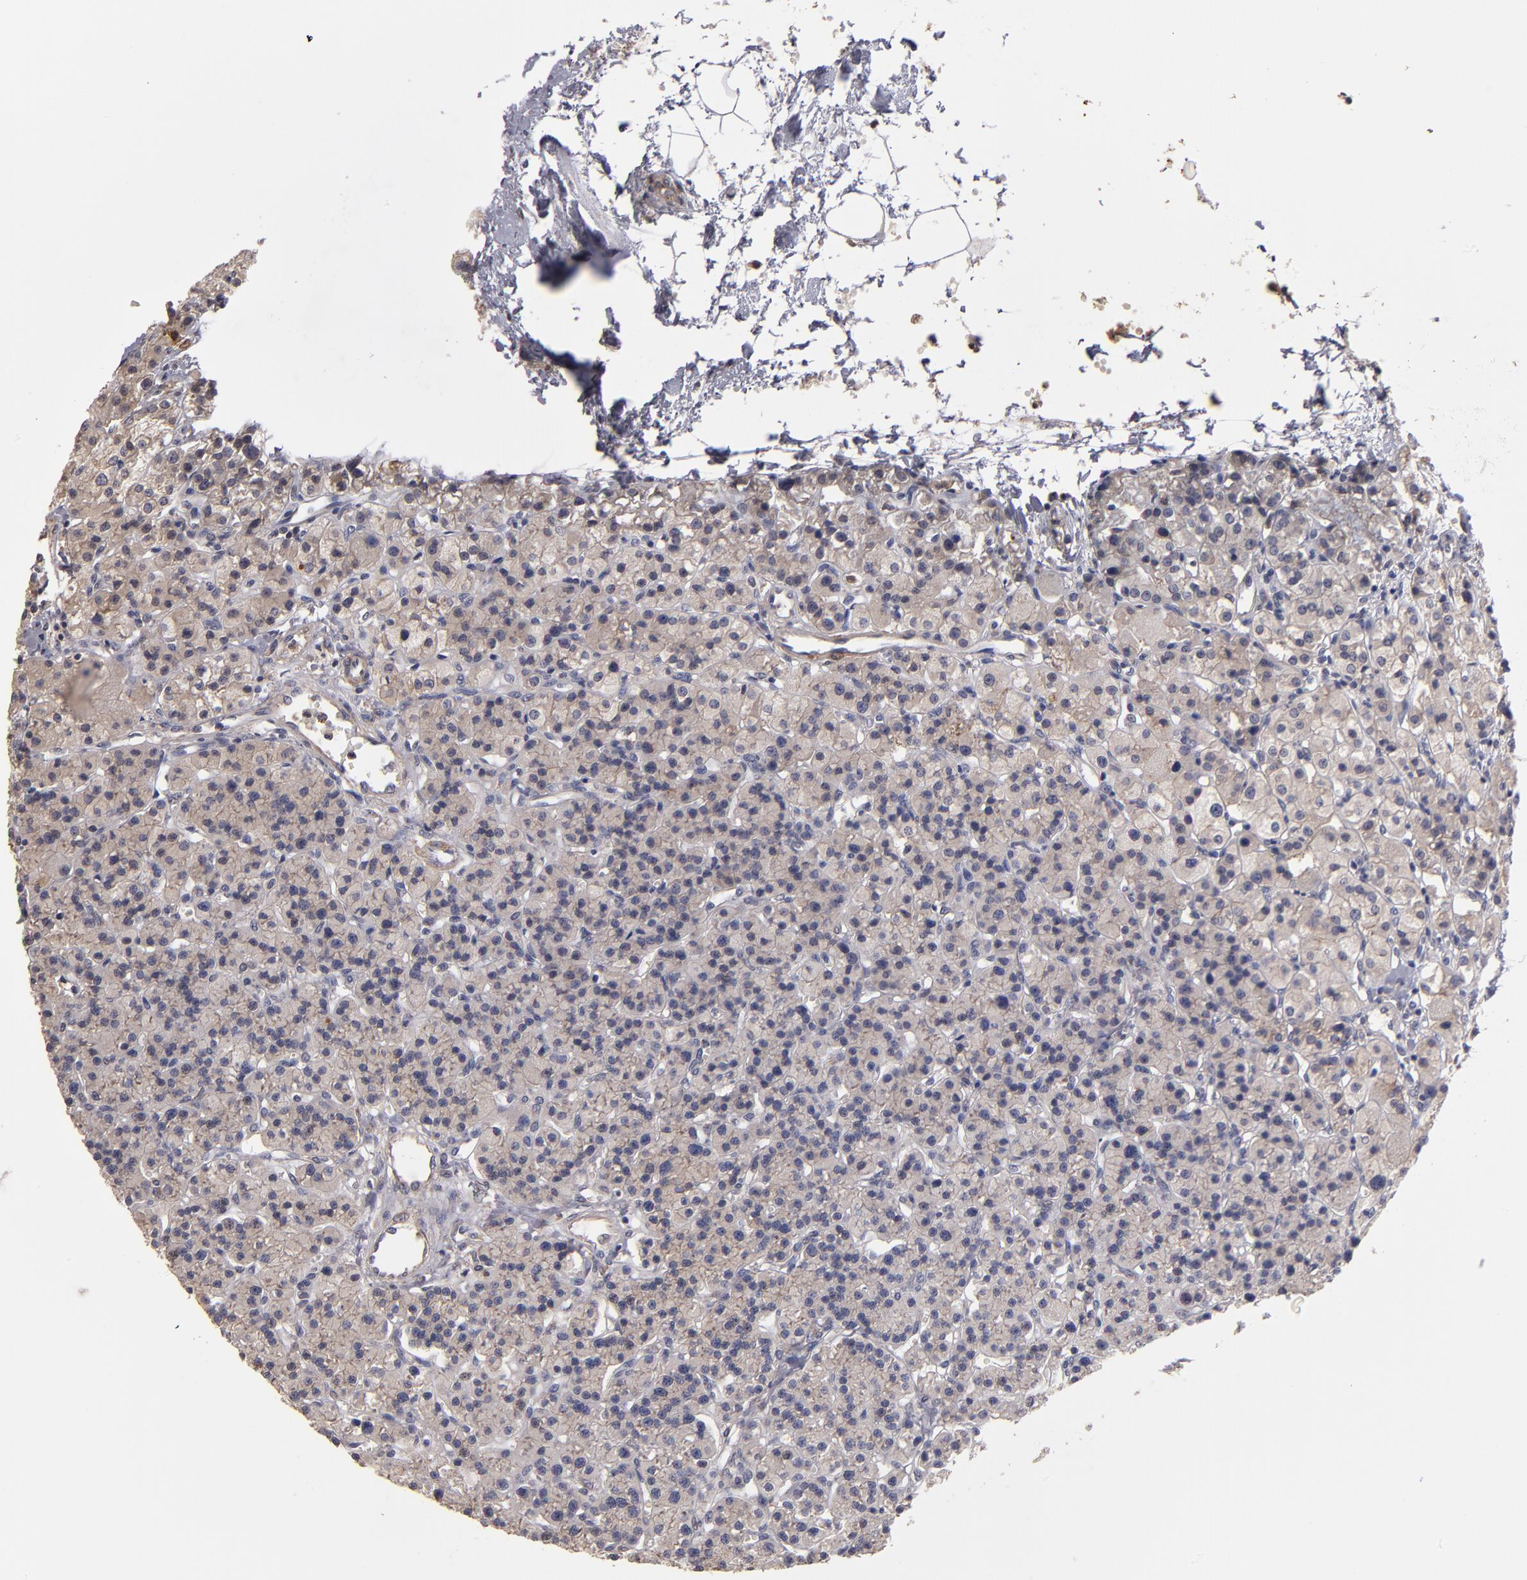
{"staining": {"intensity": "weak", "quantity": ">75%", "location": "cytoplasmic/membranous"}, "tissue": "parathyroid gland", "cell_type": "Glandular cells", "image_type": "normal", "snomed": [{"axis": "morphology", "description": "Normal tissue, NOS"}, {"axis": "topography", "description": "Parathyroid gland"}], "caption": "Immunohistochemistry (DAB (3,3'-diaminobenzidine)) staining of benign human parathyroid gland displays weak cytoplasmic/membranous protein staining in approximately >75% of glandular cells.", "gene": "SERPINA7", "patient": {"sex": "female", "age": 58}}